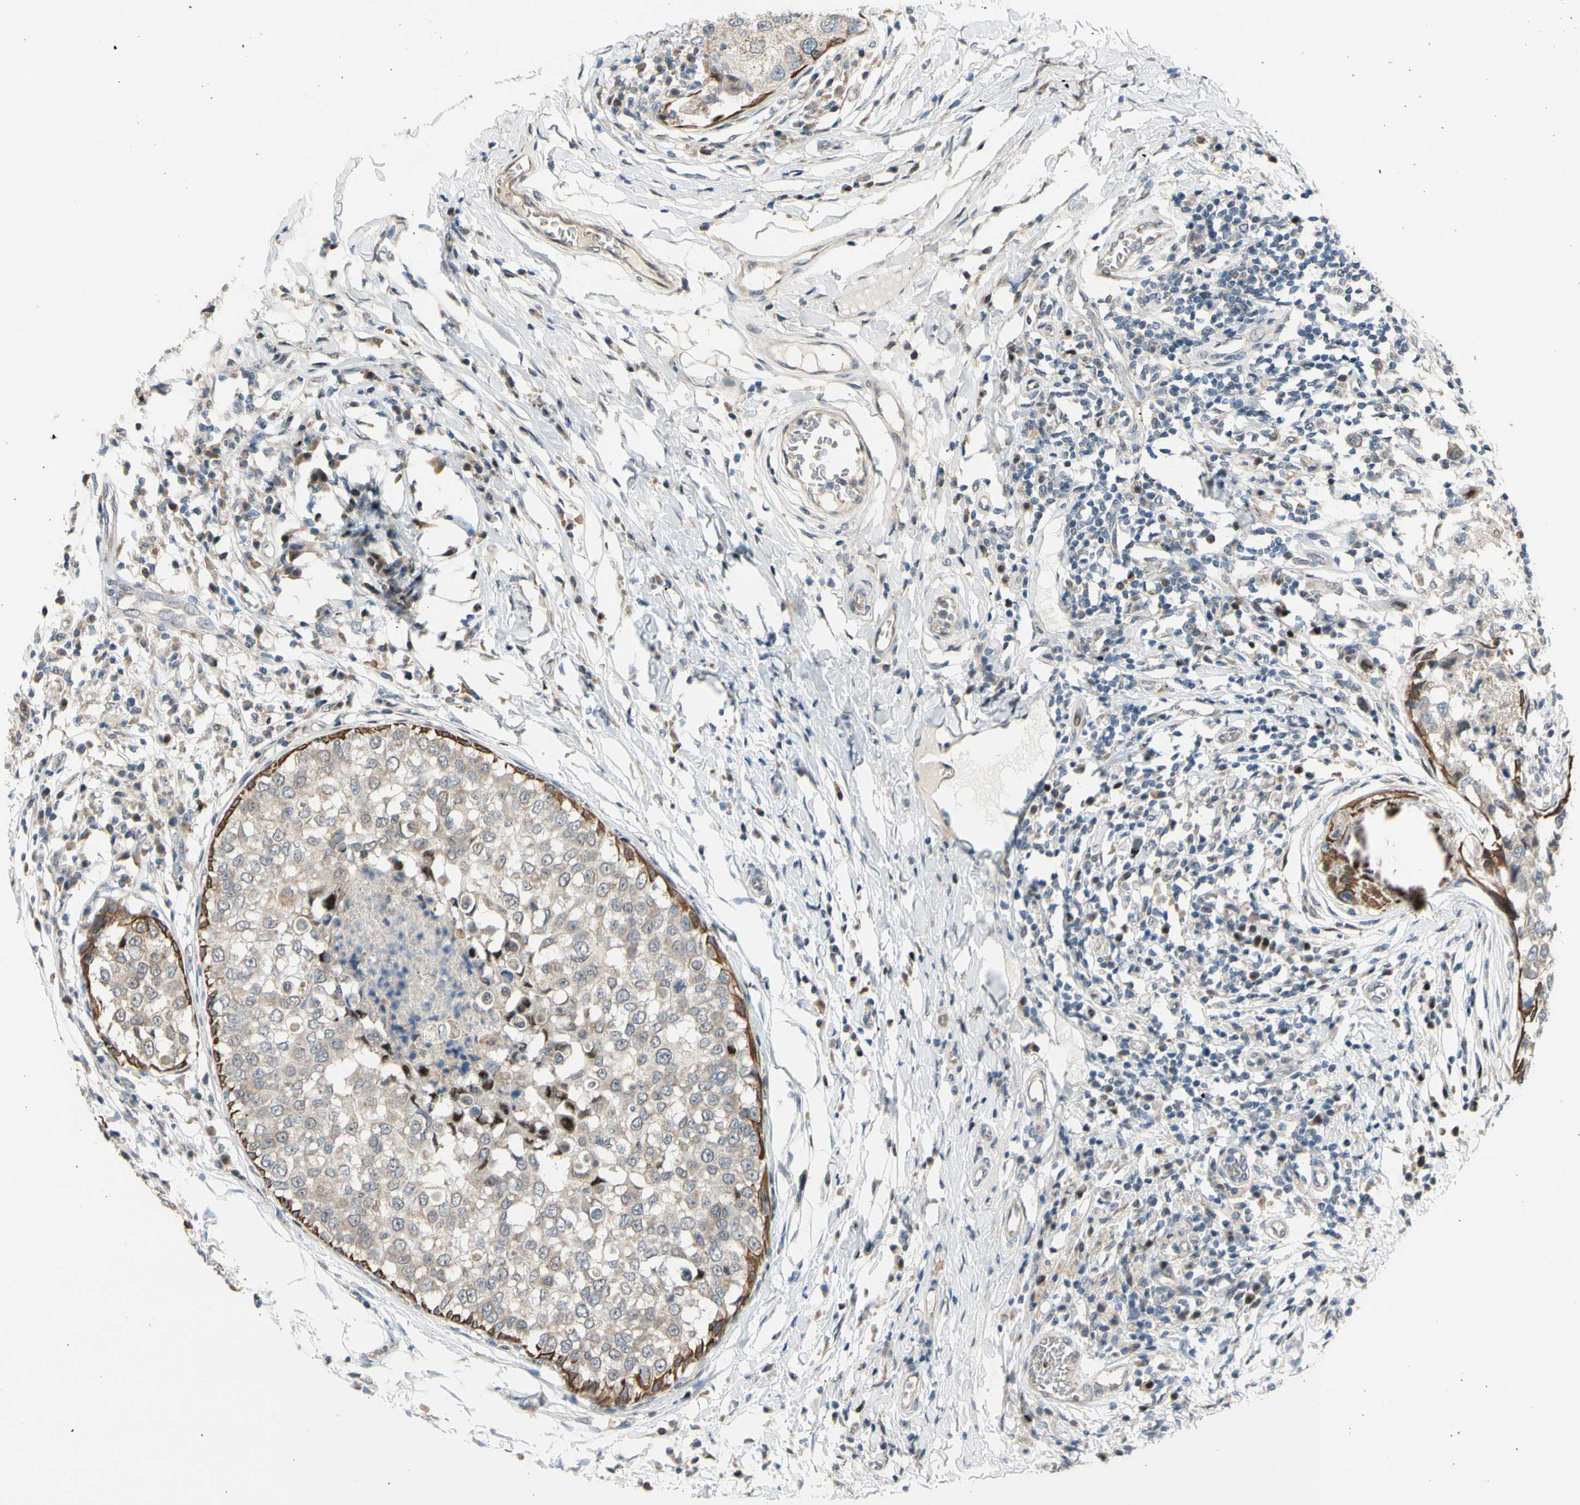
{"staining": {"intensity": "moderate", "quantity": "<25%", "location": "cytoplasmic/membranous,nuclear"}, "tissue": "breast cancer", "cell_type": "Tumor cells", "image_type": "cancer", "snomed": [{"axis": "morphology", "description": "Duct carcinoma"}, {"axis": "topography", "description": "Breast"}], "caption": "About <25% of tumor cells in intraductal carcinoma (breast) demonstrate moderate cytoplasmic/membranous and nuclear protein positivity as visualized by brown immunohistochemical staining.", "gene": "ZNF184", "patient": {"sex": "female", "age": 27}}